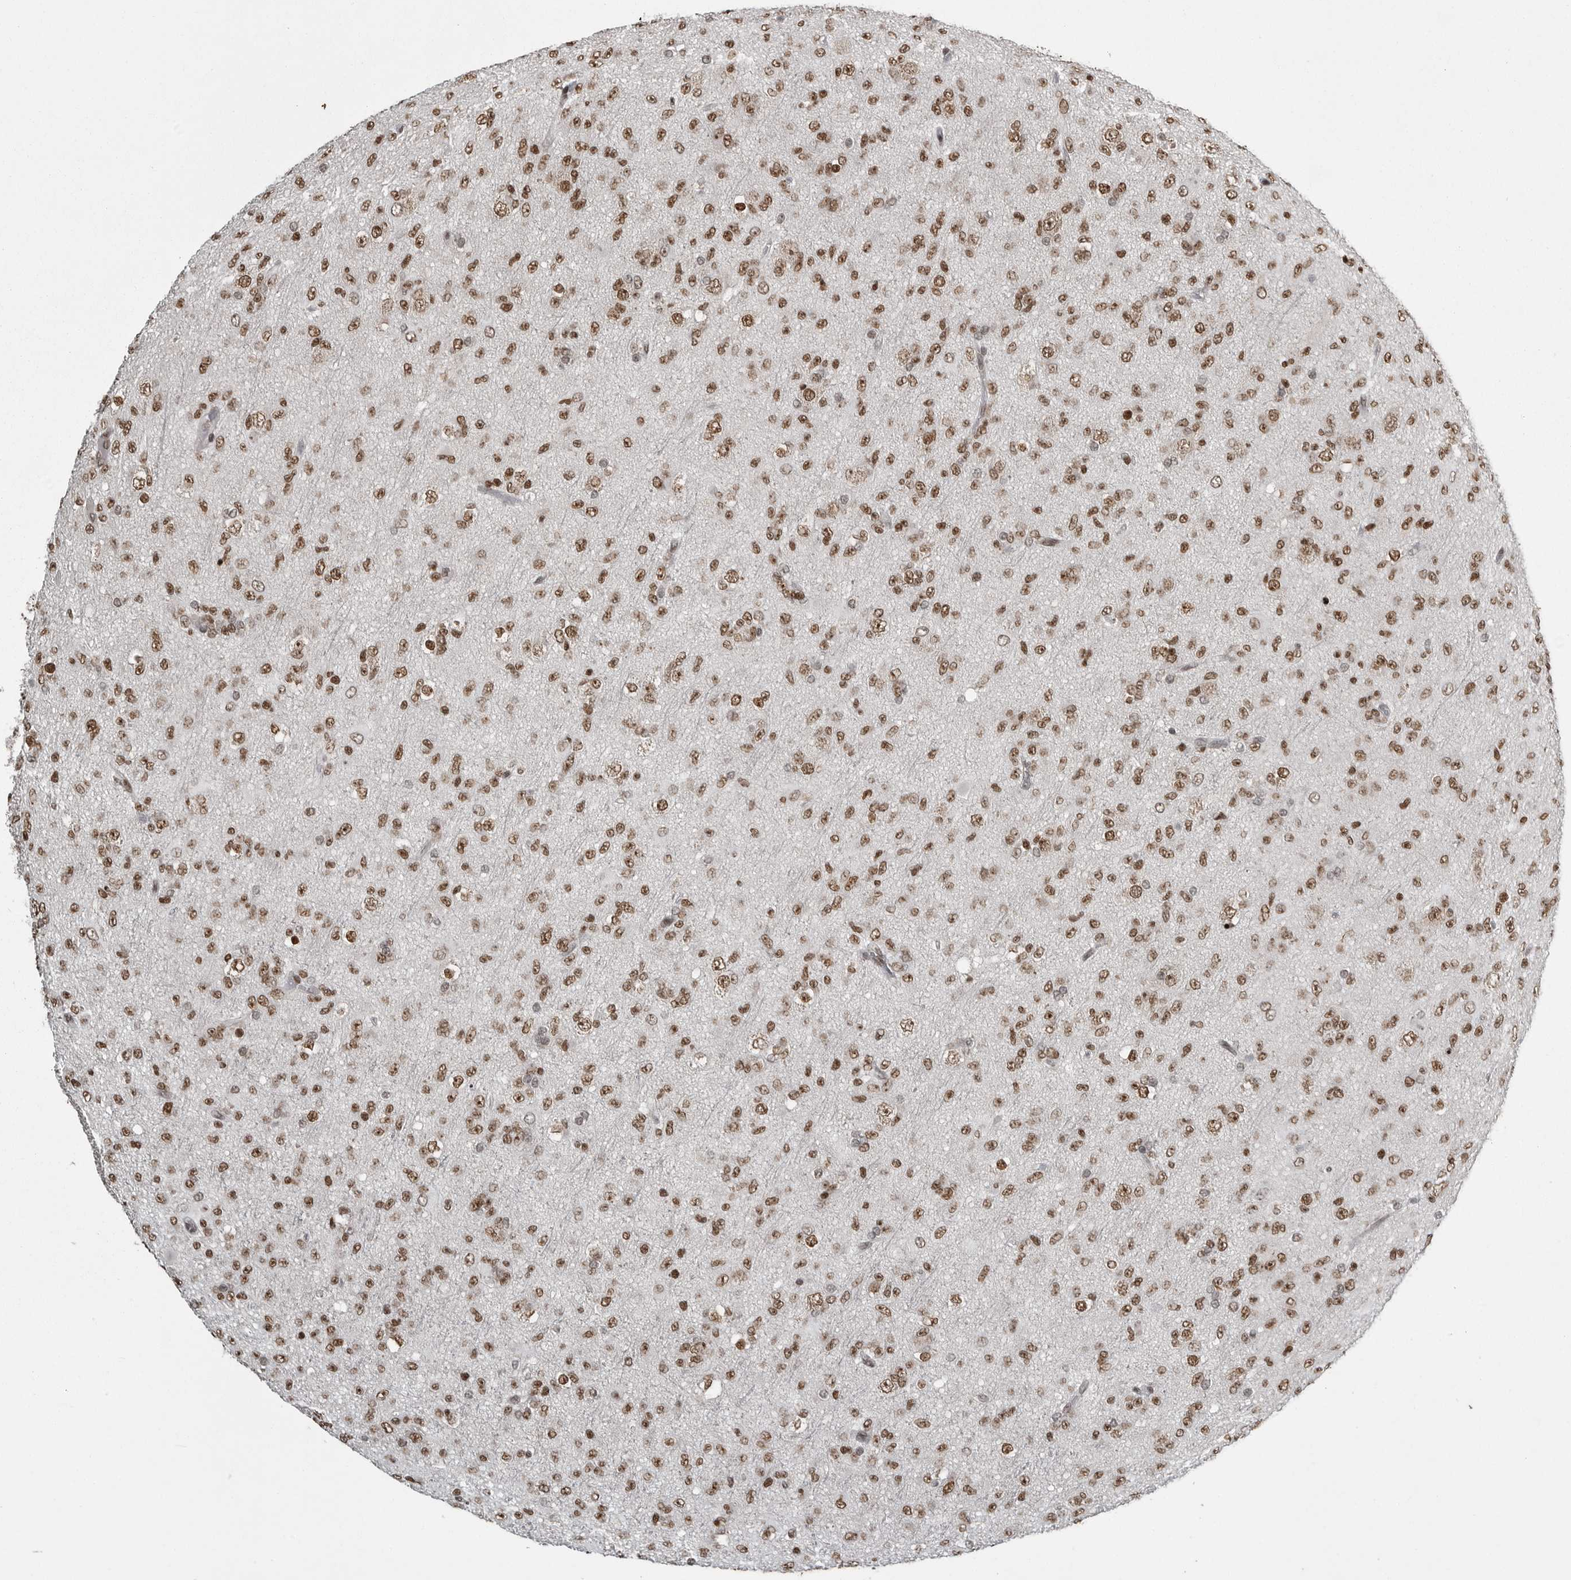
{"staining": {"intensity": "moderate", "quantity": ">75%", "location": "nuclear"}, "tissue": "glioma", "cell_type": "Tumor cells", "image_type": "cancer", "snomed": [{"axis": "morphology", "description": "Glioma, malignant, Low grade"}, {"axis": "topography", "description": "Brain"}], "caption": "Human malignant glioma (low-grade) stained with a protein marker demonstrates moderate staining in tumor cells.", "gene": "YAF2", "patient": {"sex": "male", "age": 65}}